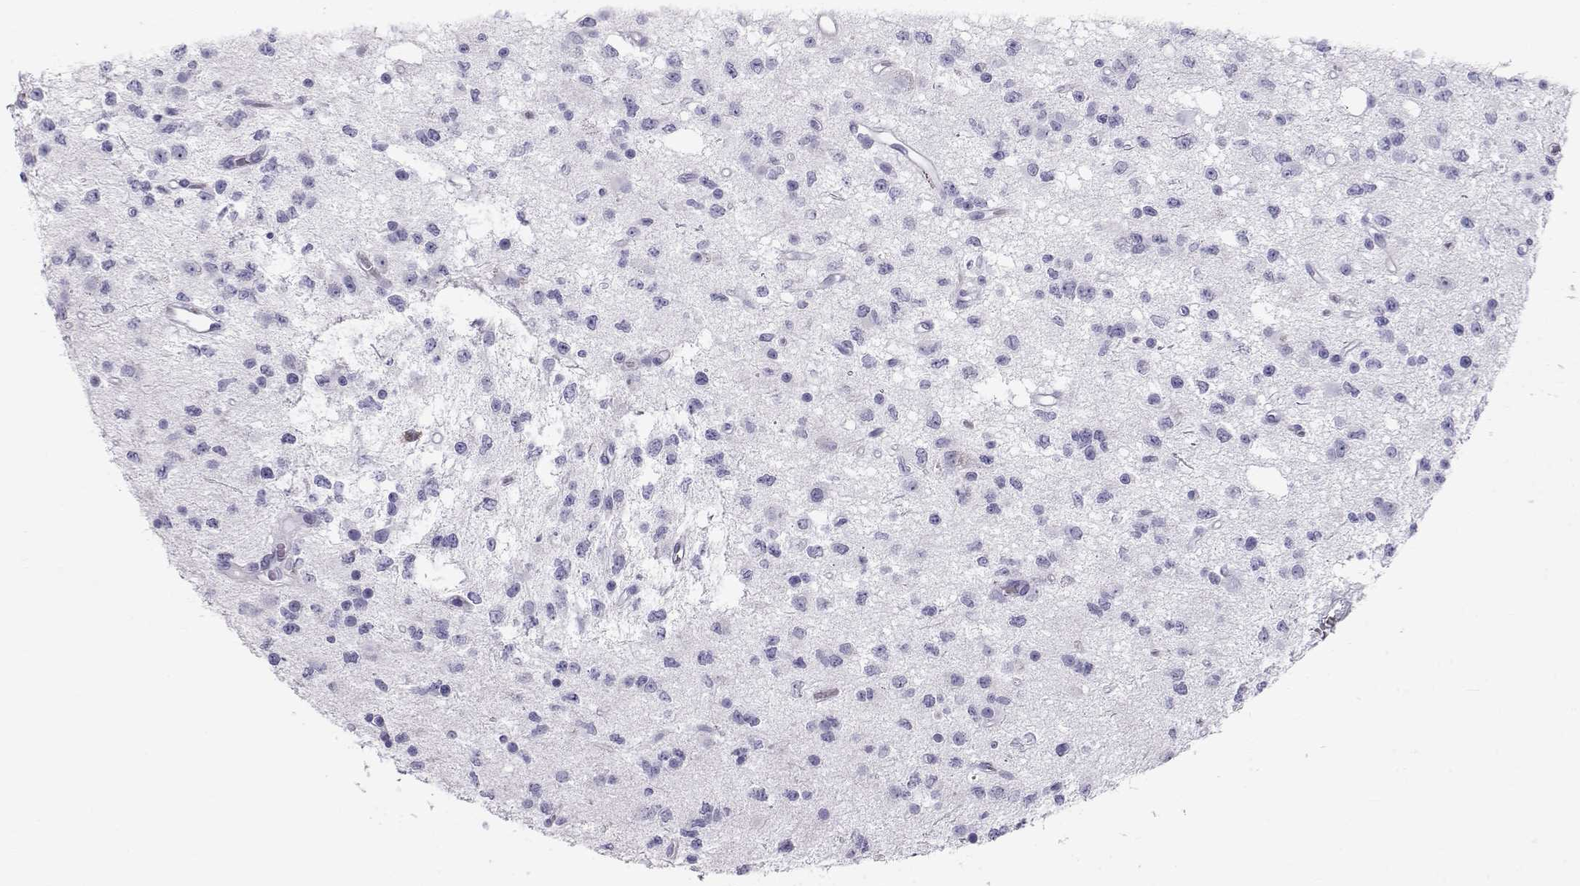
{"staining": {"intensity": "negative", "quantity": "none", "location": "none"}, "tissue": "glioma", "cell_type": "Tumor cells", "image_type": "cancer", "snomed": [{"axis": "morphology", "description": "Glioma, malignant, Low grade"}, {"axis": "topography", "description": "Brain"}], "caption": "DAB immunohistochemical staining of human glioma displays no significant positivity in tumor cells. The staining is performed using DAB (3,3'-diaminobenzidine) brown chromogen with nuclei counter-stained in using hematoxylin.", "gene": "RD3", "patient": {"sex": "female", "age": 45}}